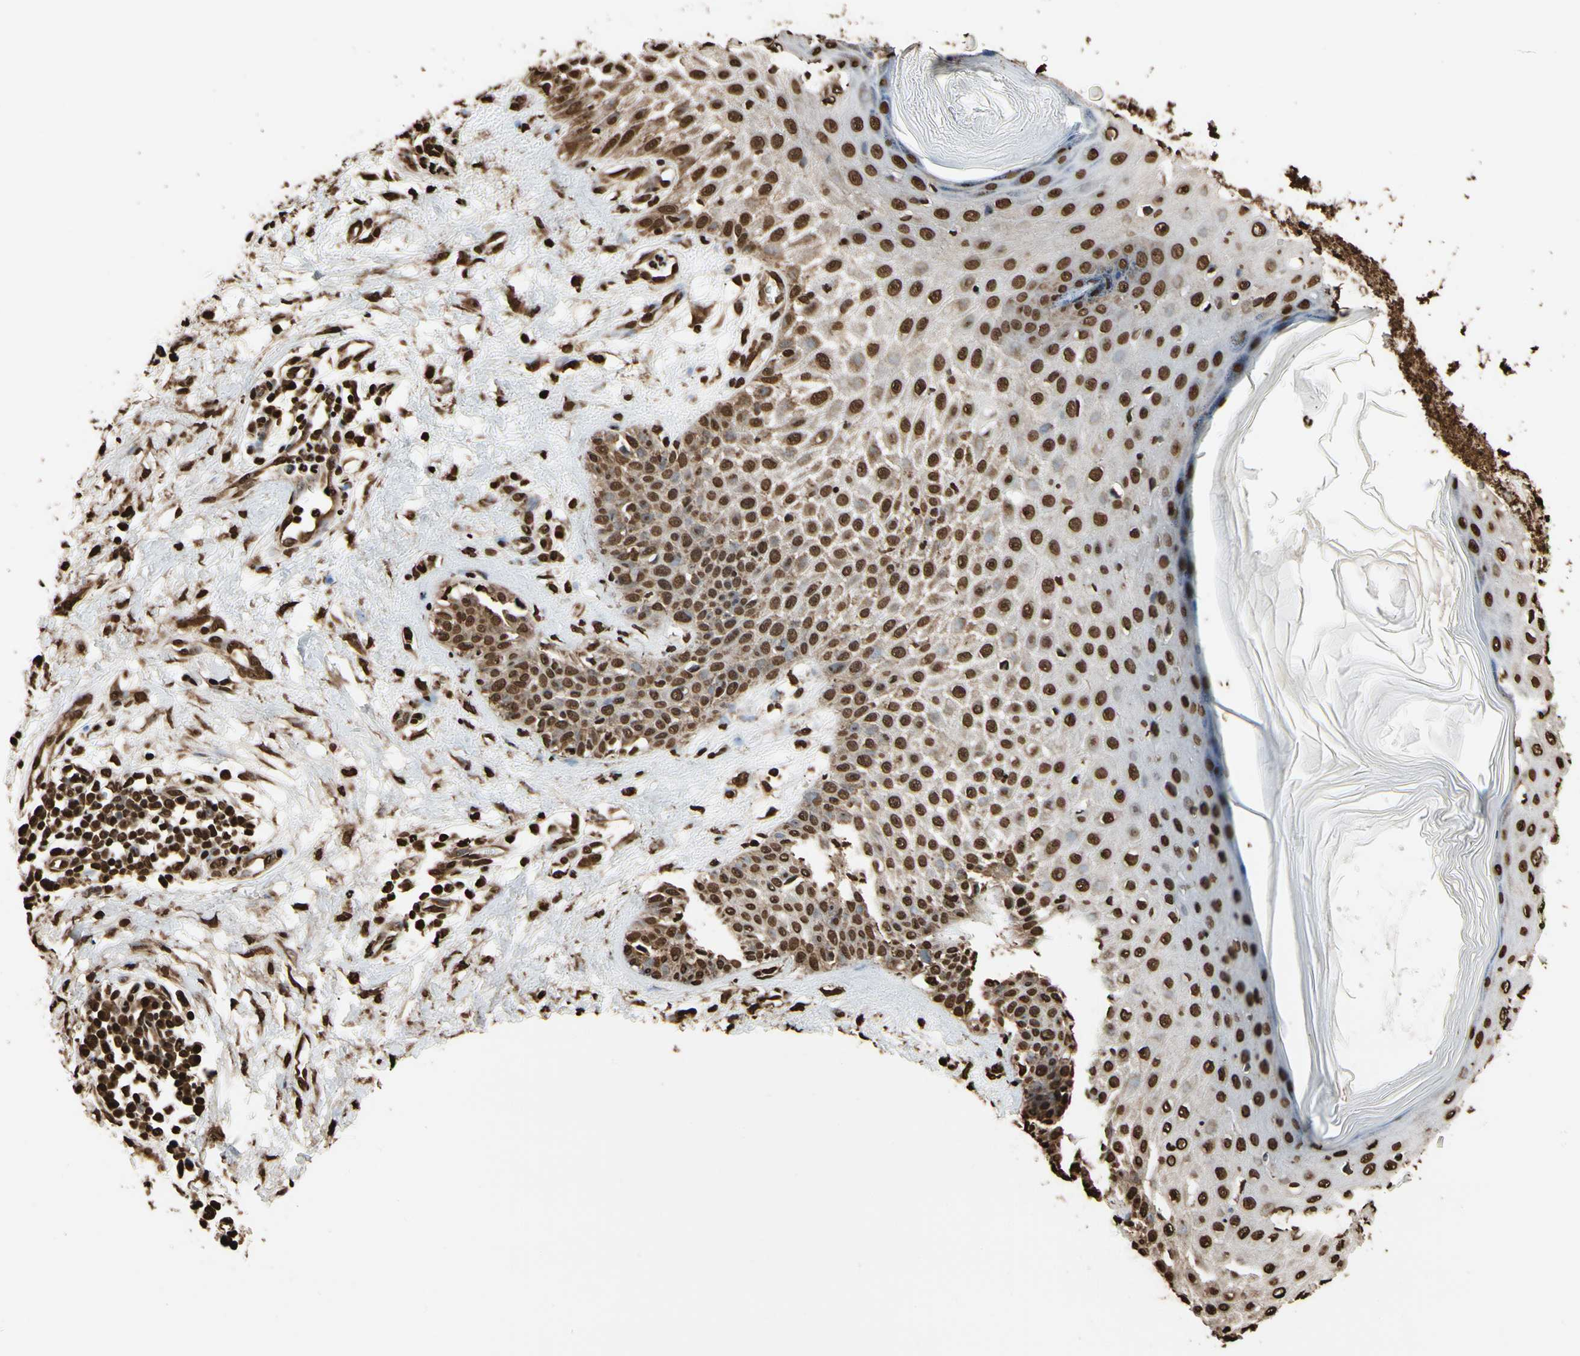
{"staining": {"intensity": "strong", "quantity": ">75%", "location": "cytoplasmic/membranous,nuclear"}, "tissue": "skin cancer", "cell_type": "Tumor cells", "image_type": "cancer", "snomed": [{"axis": "morphology", "description": "Squamous cell carcinoma, NOS"}, {"axis": "topography", "description": "Skin"}], "caption": "Skin squamous cell carcinoma tissue exhibits strong cytoplasmic/membranous and nuclear expression in approximately >75% of tumor cells, visualized by immunohistochemistry.", "gene": "HNRNPK", "patient": {"sex": "female", "age": 78}}